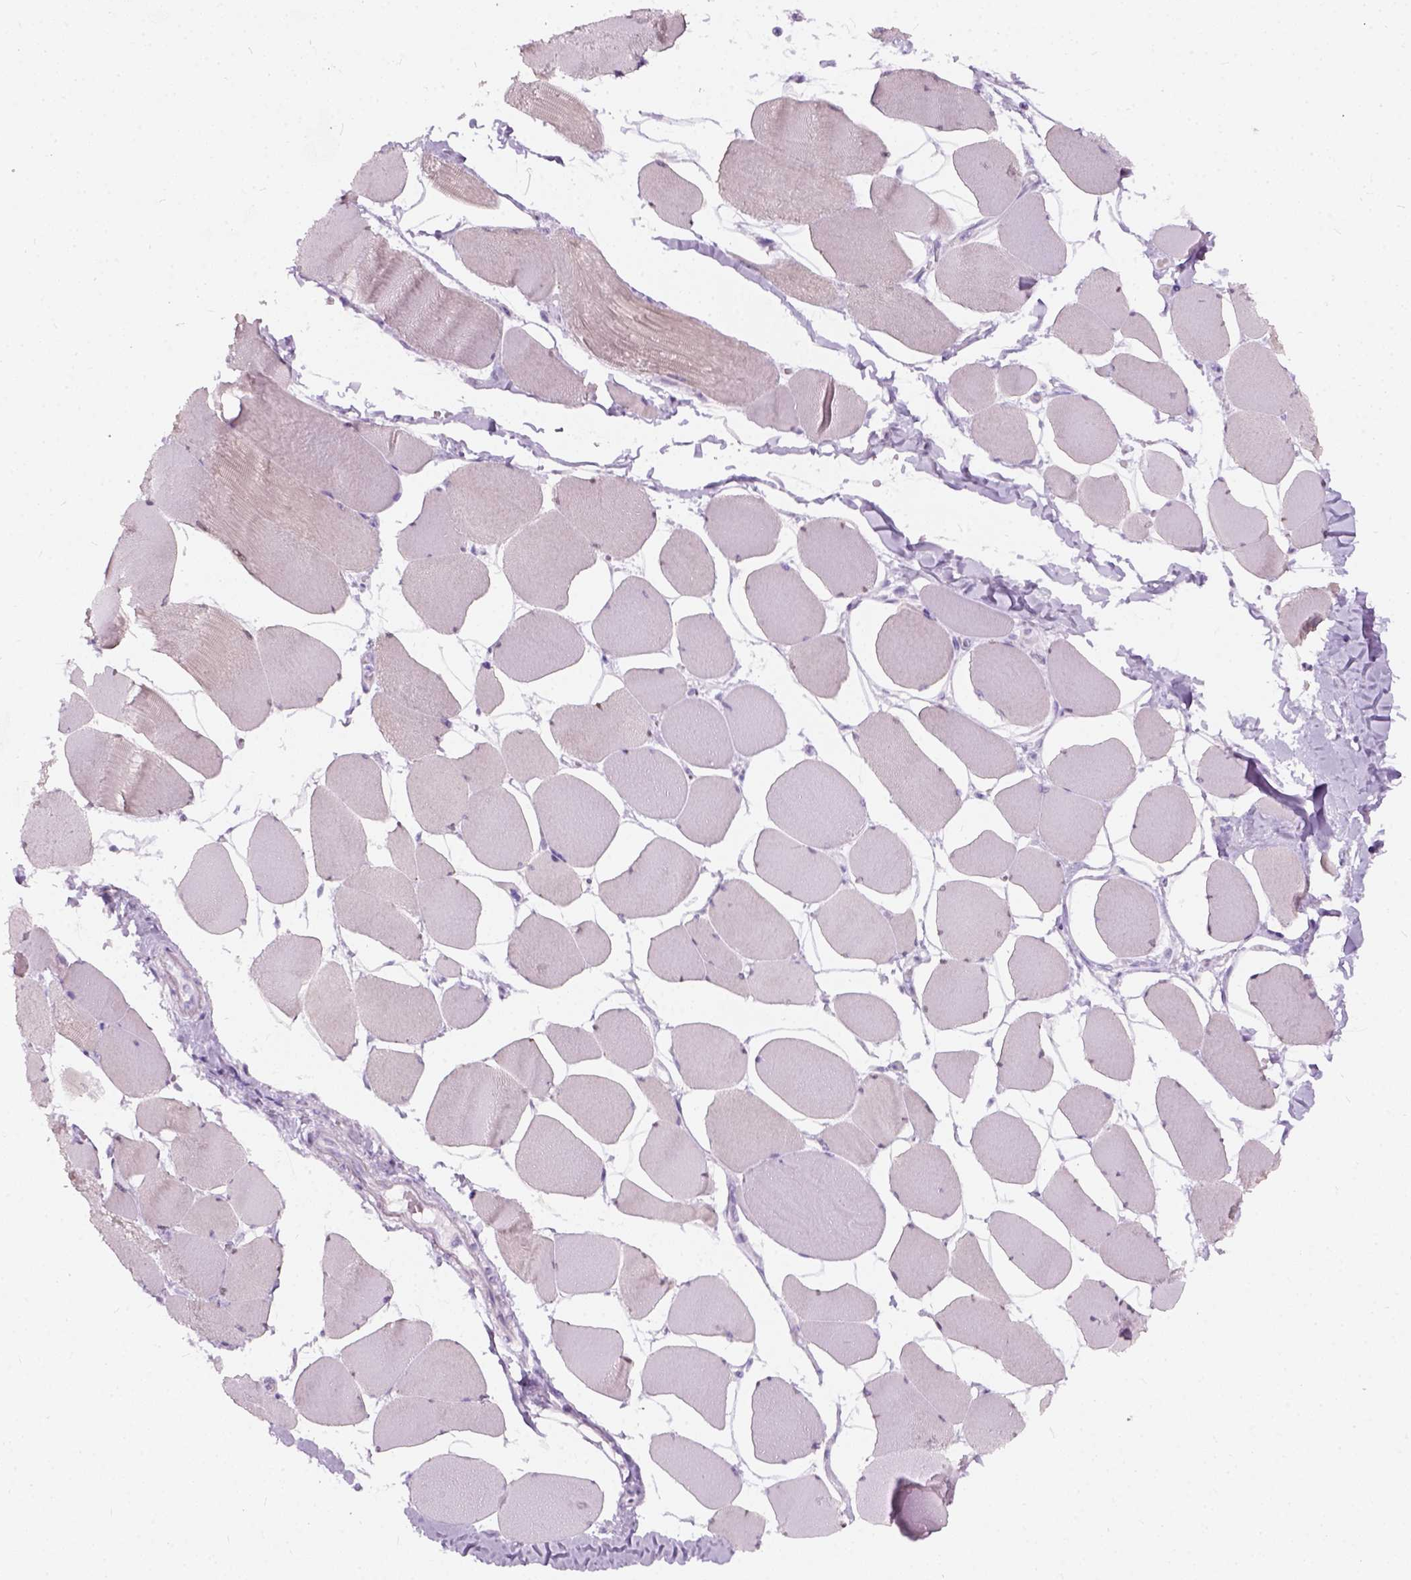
{"staining": {"intensity": "negative", "quantity": "none", "location": "none"}, "tissue": "skeletal muscle", "cell_type": "Myocytes", "image_type": "normal", "snomed": [{"axis": "morphology", "description": "Normal tissue, NOS"}, {"axis": "topography", "description": "Skeletal muscle"}], "caption": "Myocytes show no significant expression in benign skeletal muscle. (DAB IHC, high magnification).", "gene": "AXDND1", "patient": {"sex": "female", "age": 75}}